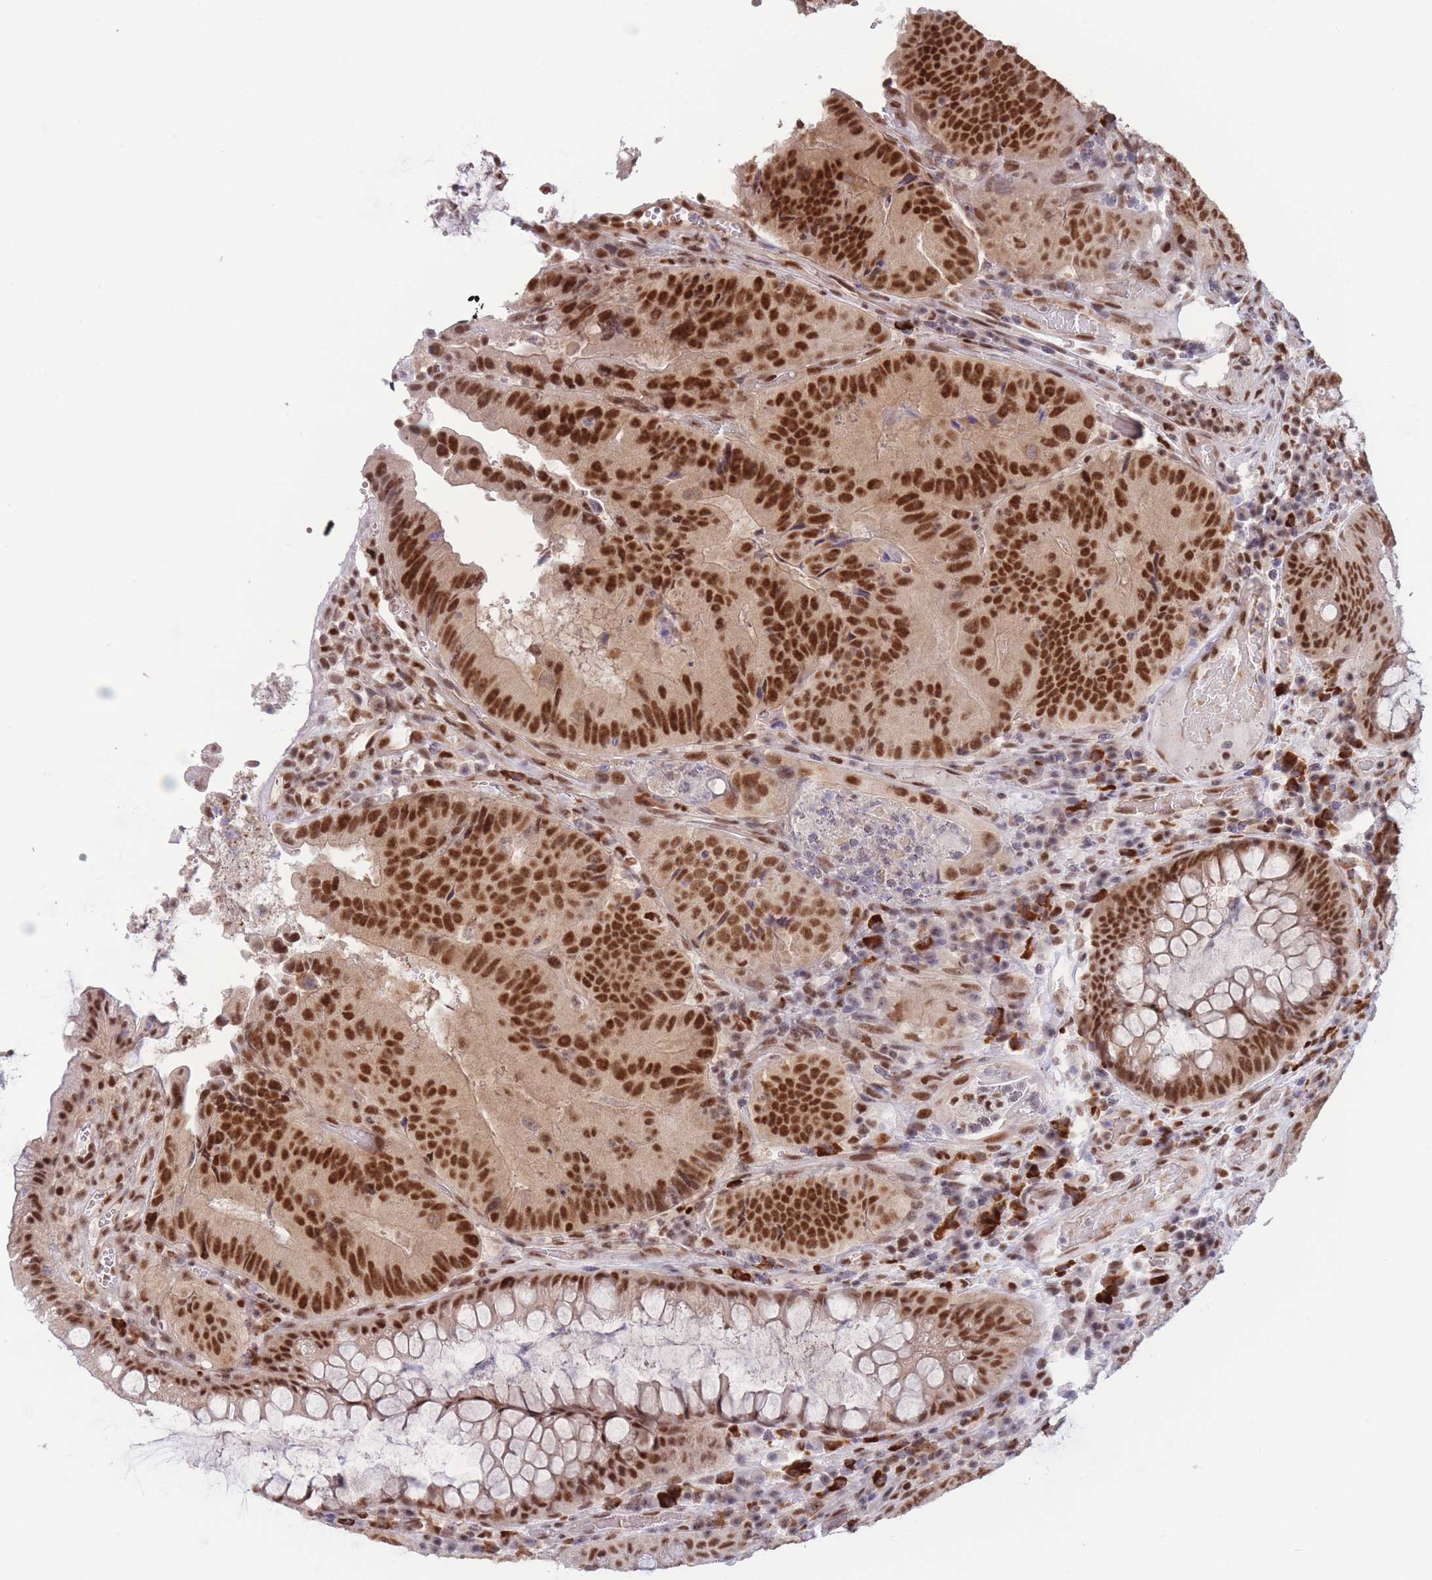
{"staining": {"intensity": "strong", "quantity": ">75%", "location": "nuclear"}, "tissue": "colorectal cancer", "cell_type": "Tumor cells", "image_type": "cancer", "snomed": [{"axis": "morphology", "description": "Adenocarcinoma, NOS"}, {"axis": "topography", "description": "Colon"}], "caption": "Tumor cells display high levels of strong nuclear expression in approximately >75% of cells in human colorectal cancer (adenocarcinoma). (IHC, brightfield microscopy, high magnification).", "gene": "SMAD9", "patient": {"sex": "female", "age": 86}}